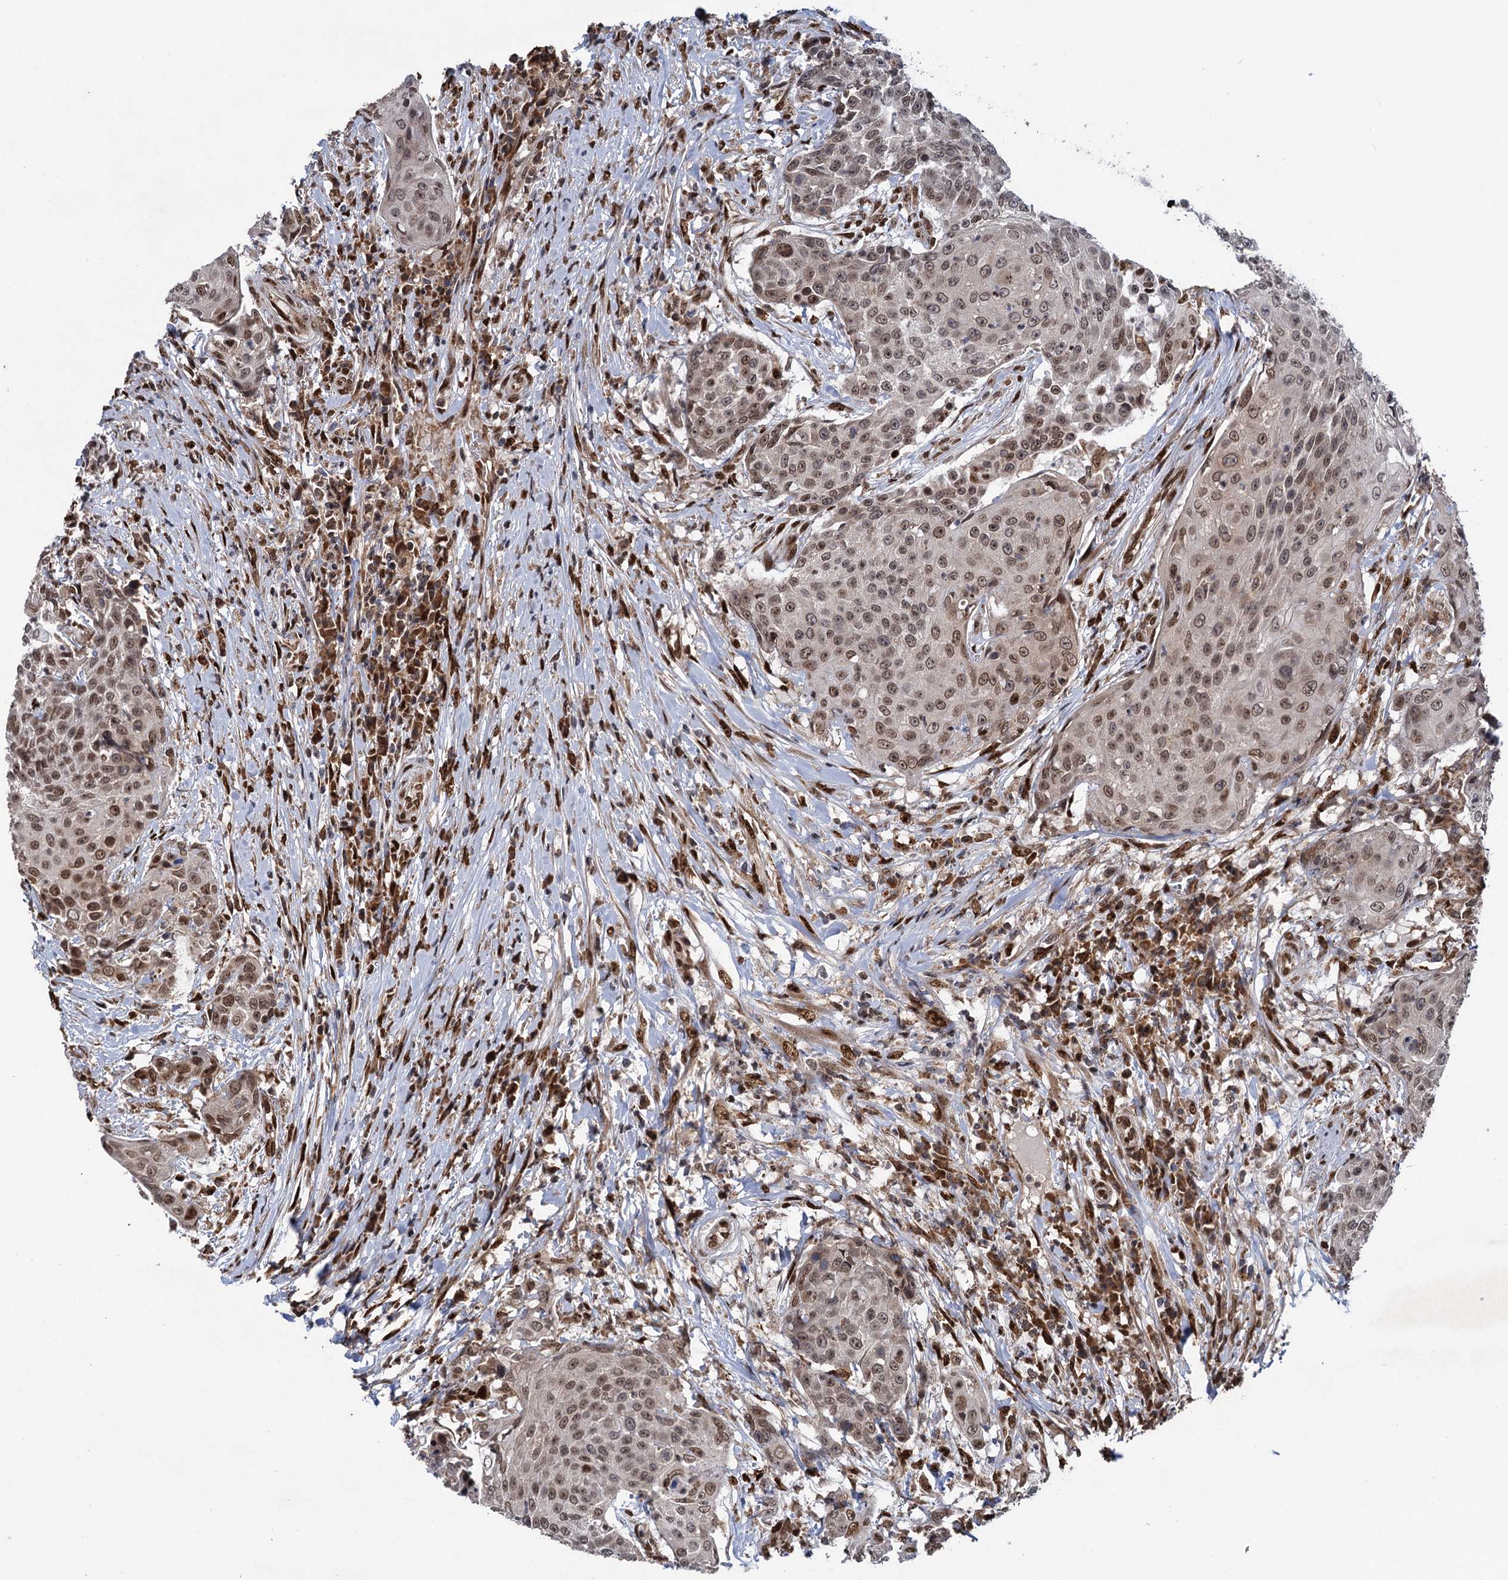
{"staining": {"intensity": "moderate", "quantity": ">75%", "location": "nuclear"}, "tissue": "urothelial cancer", "cell_type": "Tumor cells", "image_type": "cancer", "snomed": [{"axis": "morphology", "description": "Urothelial carcinoma, High grade"}, {"axis": "topography", "description": "Urinary bladder"}], "caption": "High-grade urothelial carcinoma stained with immunohistochemistry (IHC) reveals moderate nuclear positivity in approximately >75% of tumor cells. The protein of interest is stained brown, and the nuclei are stained in blue (DAB (3,3'-diaminobenzidine) IHC with brightfield microscopy, high magnification).", "gene": "MESD", "patient": {"sex": "female", "age": 63}}